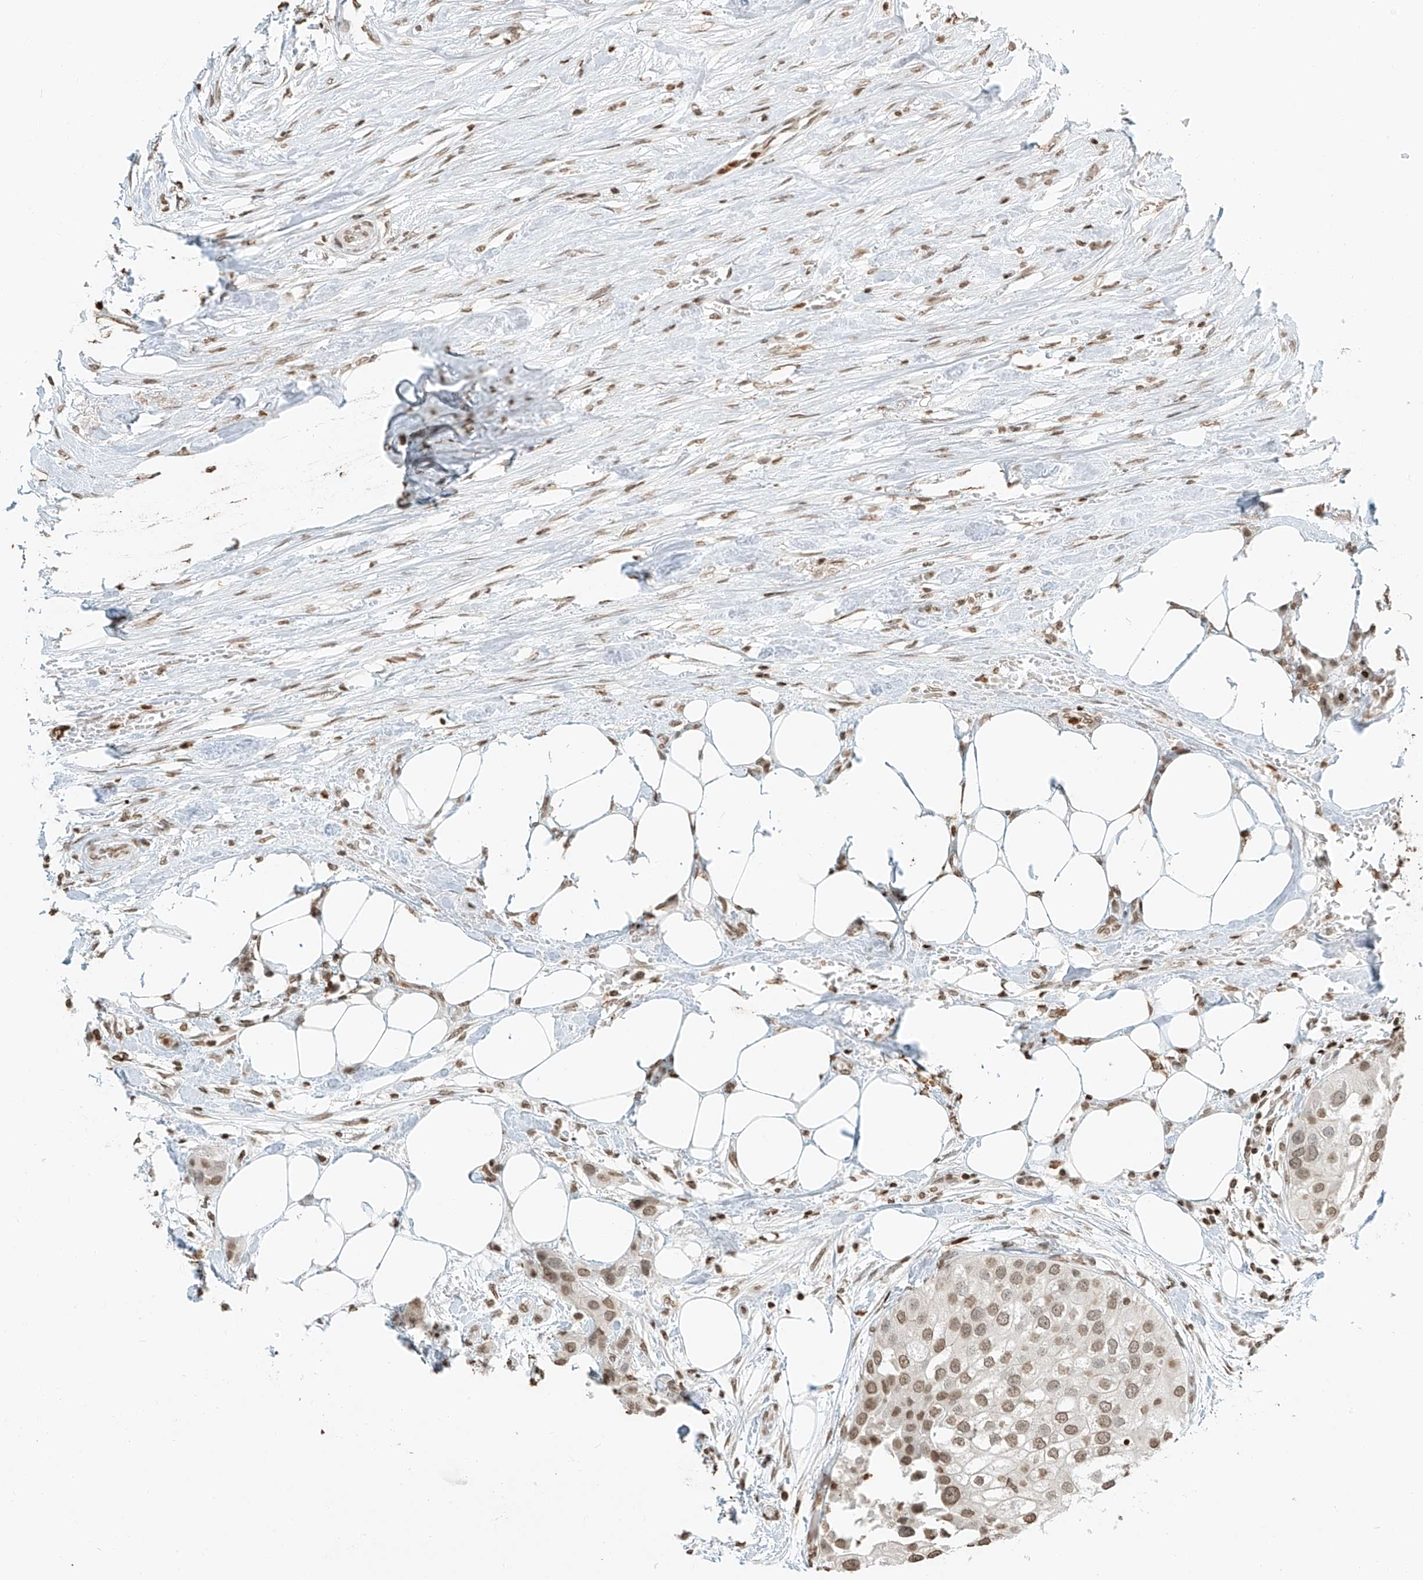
{"staining": {"intensity": "moderate", "quantity": ">75%", "location": "nuclear"}, "tissue": "urothelial cancer", "cell_type": "Tumor cells", "image_type": "cancer", "snomed": [{"axis": "morphology", "description": "Urothelial carcinoma, High grade"}, {"axis": "topography", "description": "Urinary bladder"}], "caption": "Urothelial cancer was stained to show a protein in brown. There is medium levels of moderate nuclear expression in approximately >75% of tumor cells. The staining was performed using DAB, with brown indicating positive protein expression. Nuclei are stained blue with hematoxylin.", "gene": "C17orf58", "patient": {"sex": "male", "age": 64}}